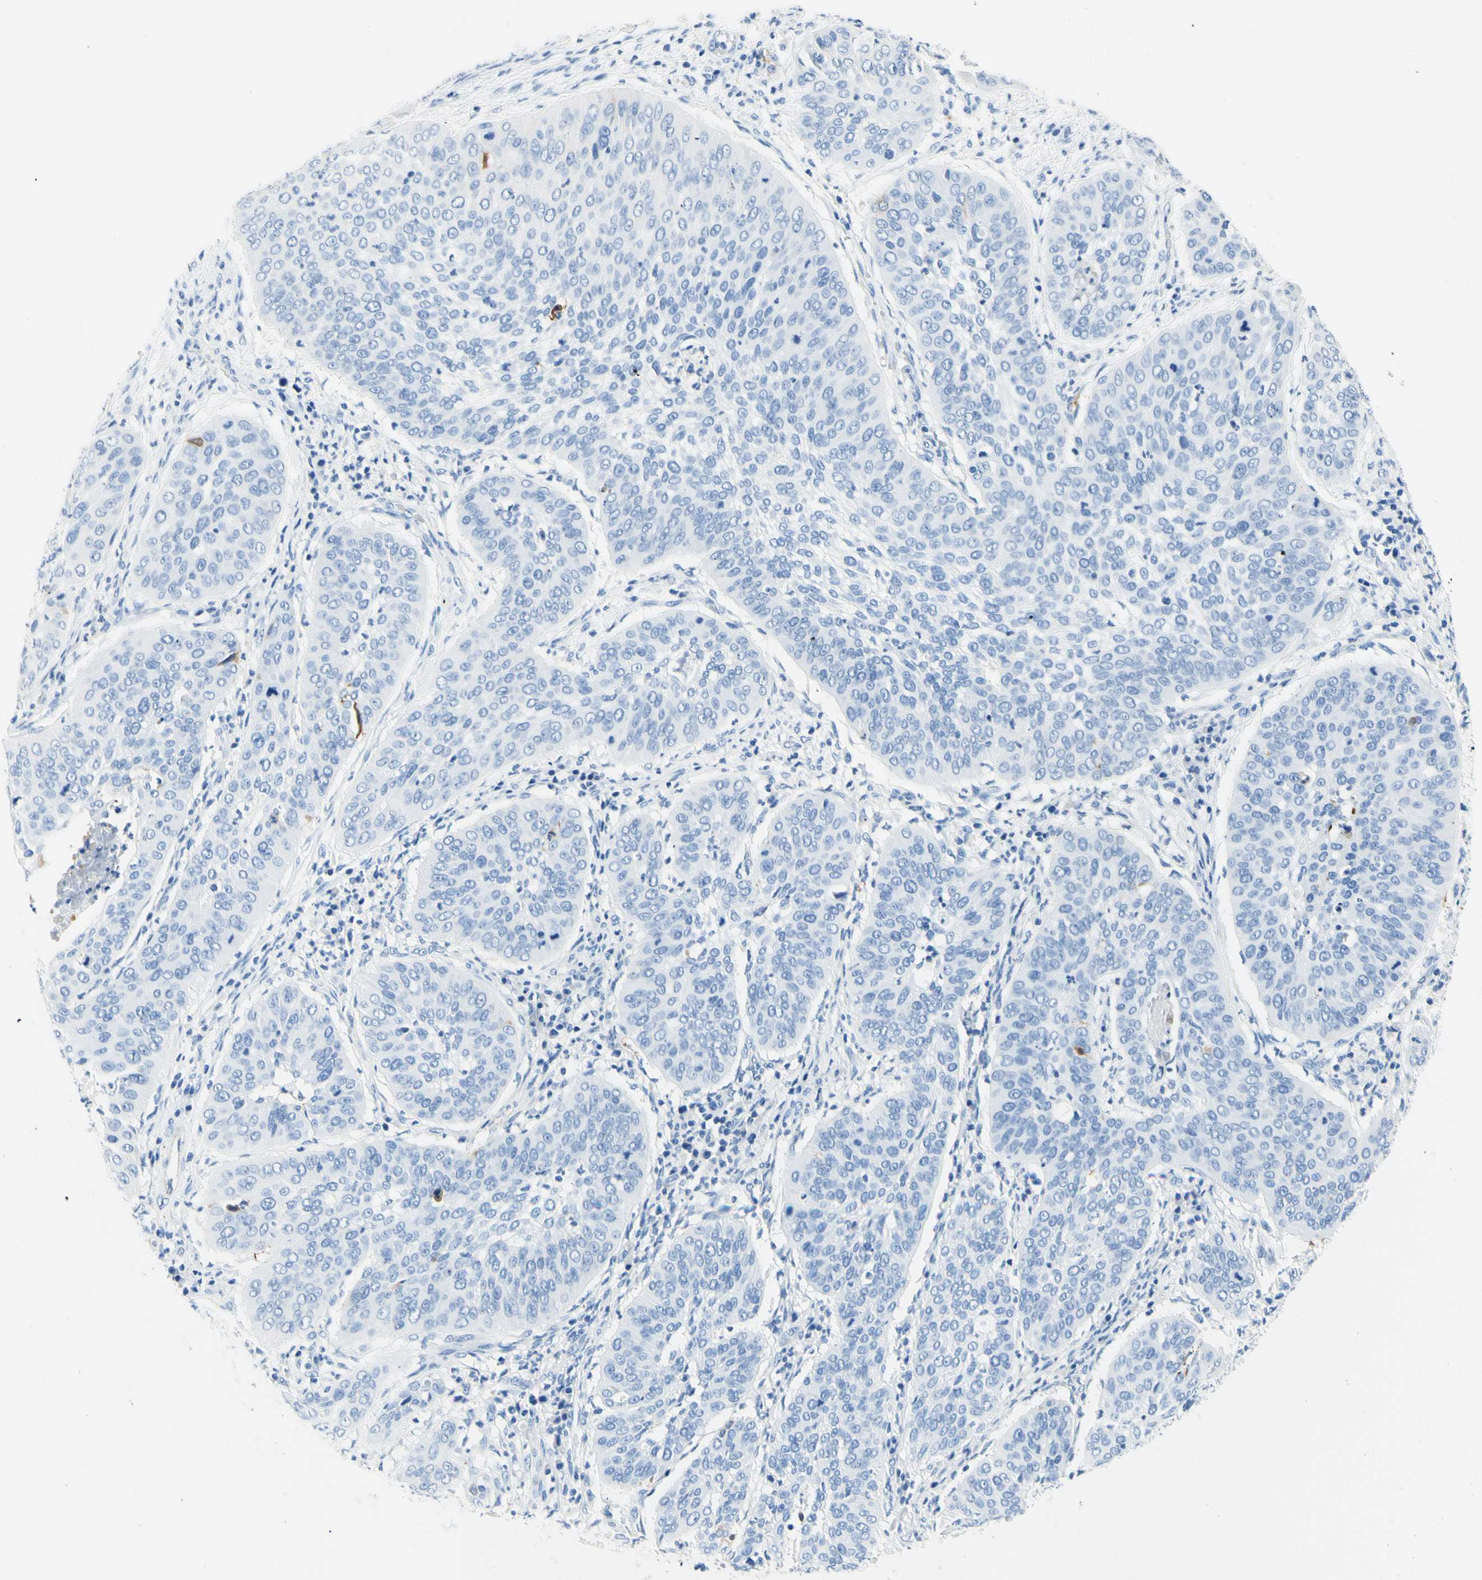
{"staining": {"intensity": "negative", "quantity": "none", "location": "none"}, "tissue": "cervical cancer", "cell_type": "Tumor cells", "image_type": "cancer", "snomed": [{"axis": "morphology", "description": "Normal tissue, NOS"}, {"axis": "morphology", "description": "Squamous cell carcinoma, NOS"}, {"axis": "topography", "description": "Cervix"}], "caption": "Photomicrograph shows no protein positivity in tumor cells of squamous cell carcinoma (cervical) tissue.", "gene": "HPCA", "patient": {"sex": "female", "age": 39}}